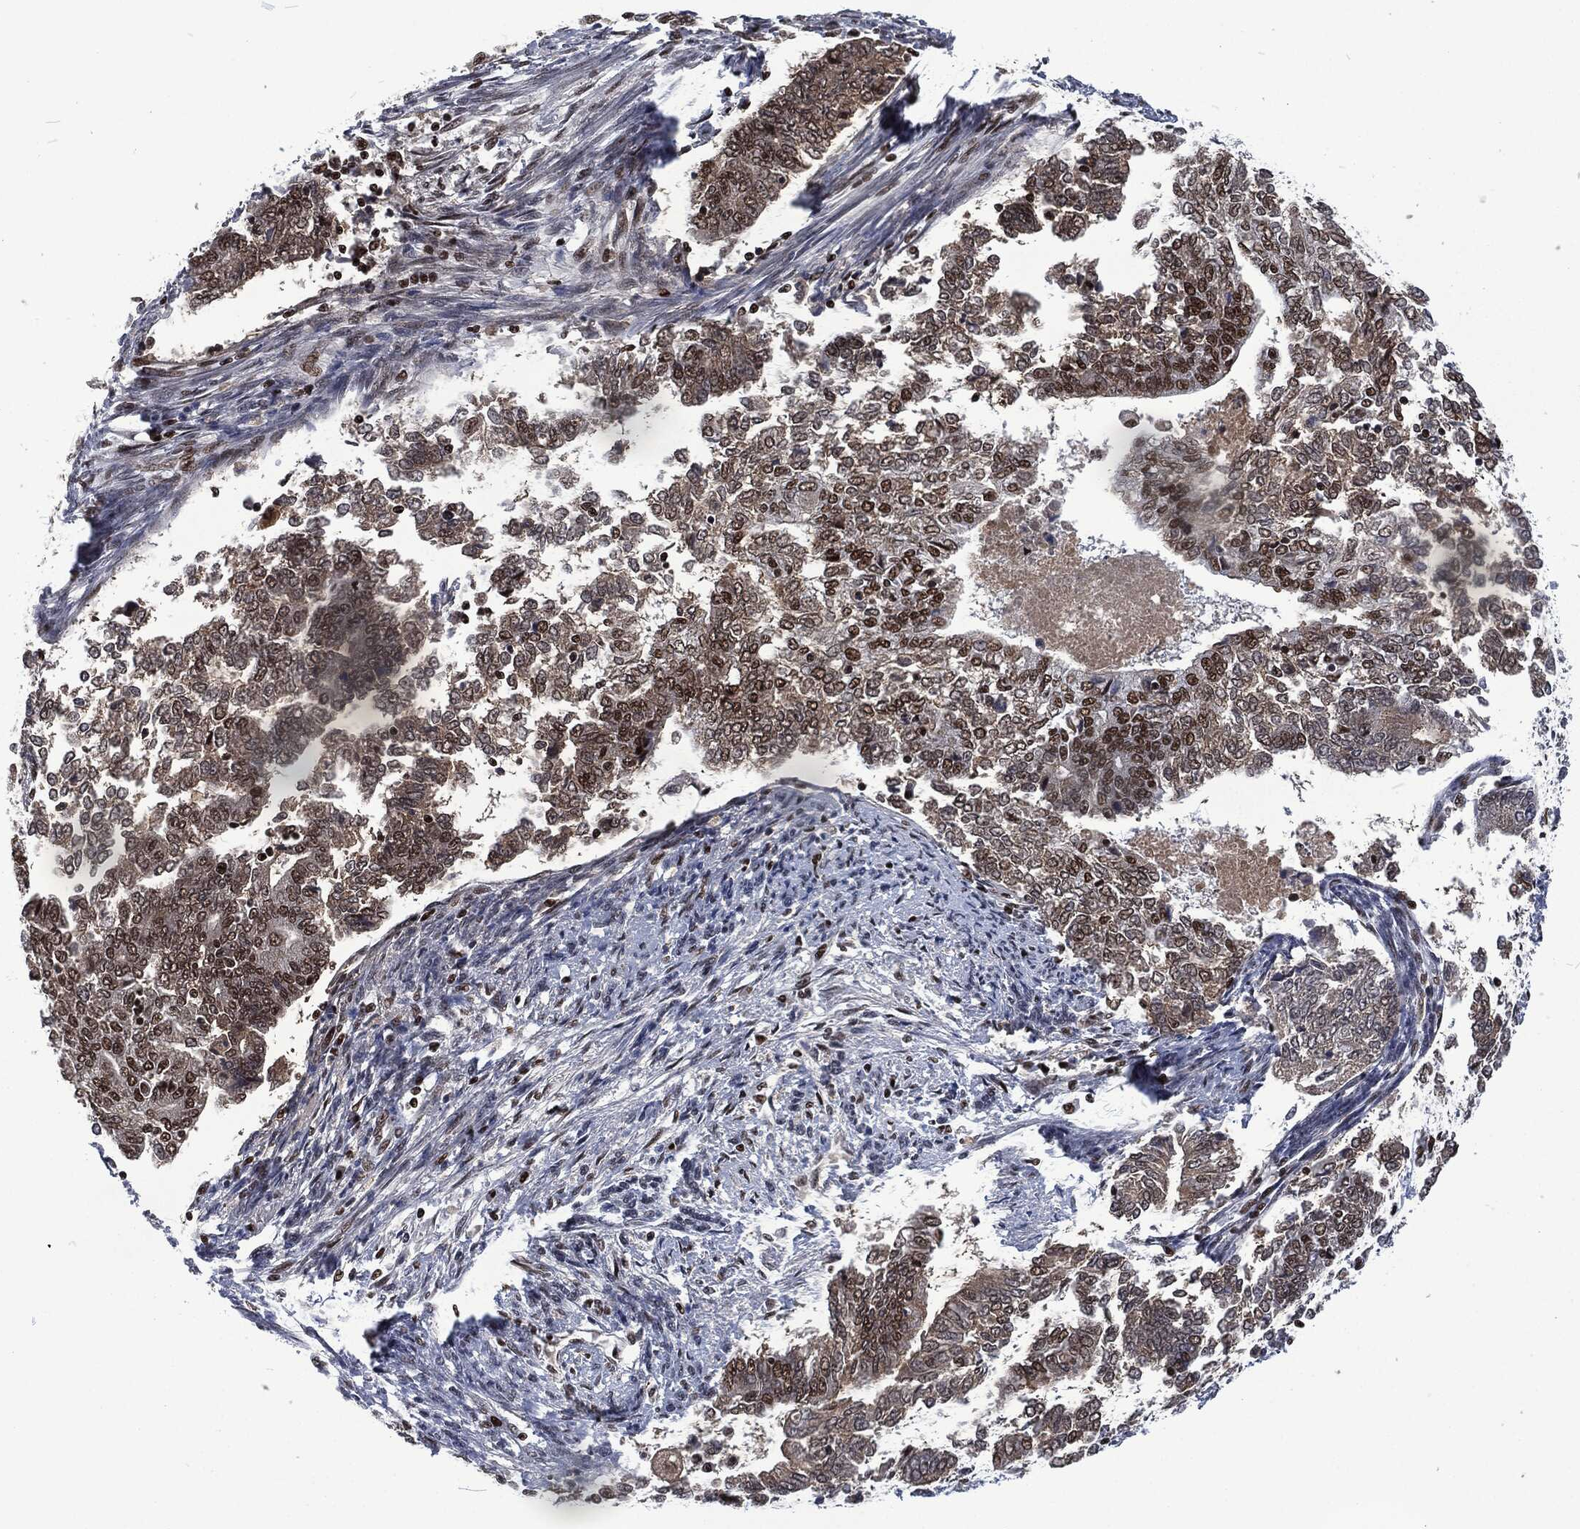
{"staining": {"intensity": "strong", "quantity": "25%-75%", "location": "nuclear"}, "tissue": "endometrial cancer", "cell_type": "Tumor cells", "image_type": "cancer", "snomed": [{"axis": "morphology", "description": "Adenocarcinoma, NOS"}, {"axis": "topography", "description": "Endometrium"}], "caption": "An immunohistochemistry (IHC) micrograph of neoplastic tissue is shown. Protein staining in brown highlights strong nuclear positivity in endometrial cancer (adenocarcinoma) within tumor cells.", "gene": "DCPS", "patient": {"sex": "female", "age": 65}}